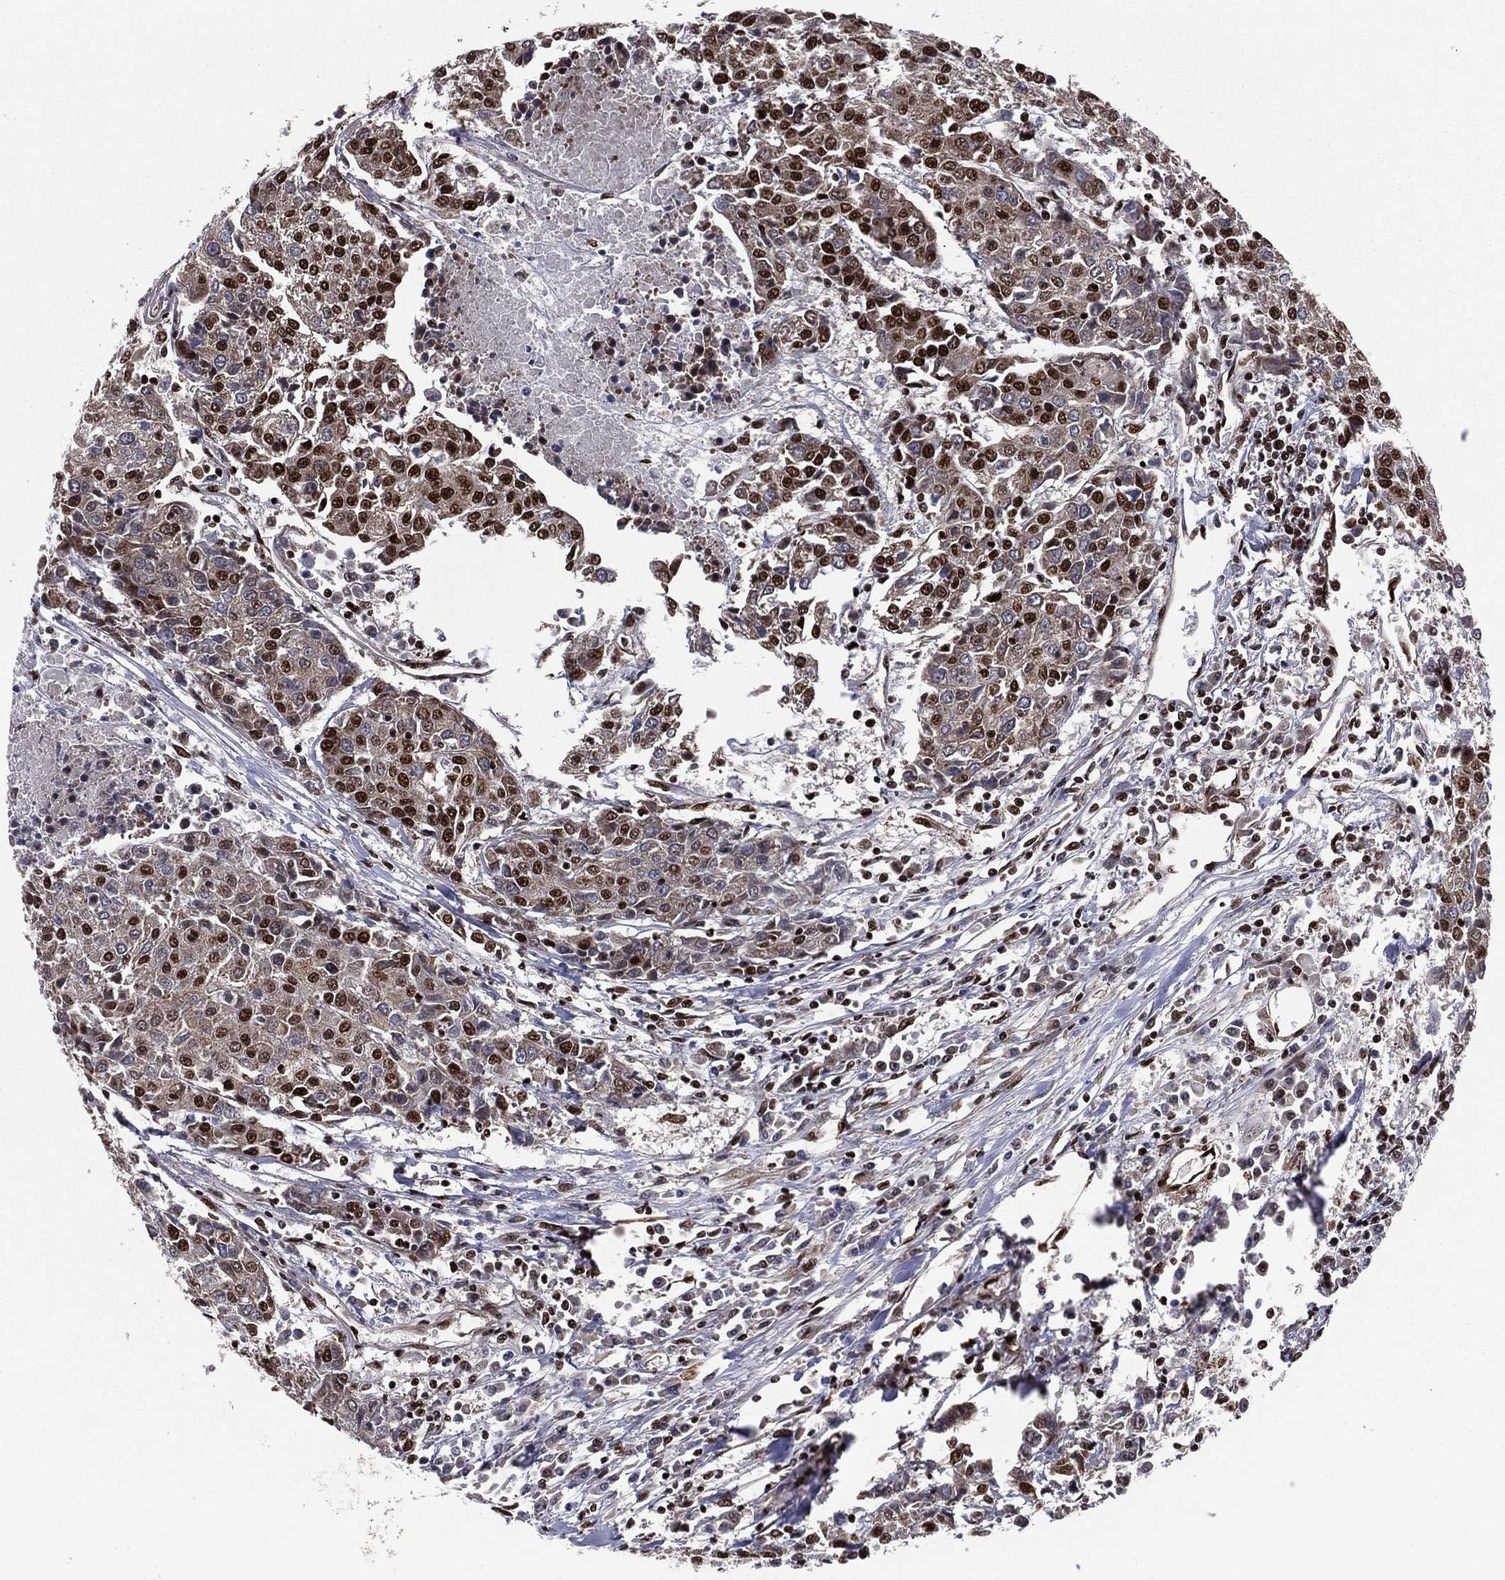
{"staining": {"intensity": "strong", "quantity": ">75%", "location": "nuclear"}, "tissue": "urothelial cancer", "cell_type": "Tumor cells", "image_type": "cancer", "snomed": [{"axis": "morphology", "description": "Urothelial carcinoma, High grade"}, {"axis": "topography", "description": "Urinary bladder"}], "caption": "A brown stain shows strong nuclear expression of a protein in urothelial cancer tumor cells.", "gene": "TP53BP1", "patient": {"sex": "female", "age": 85}}